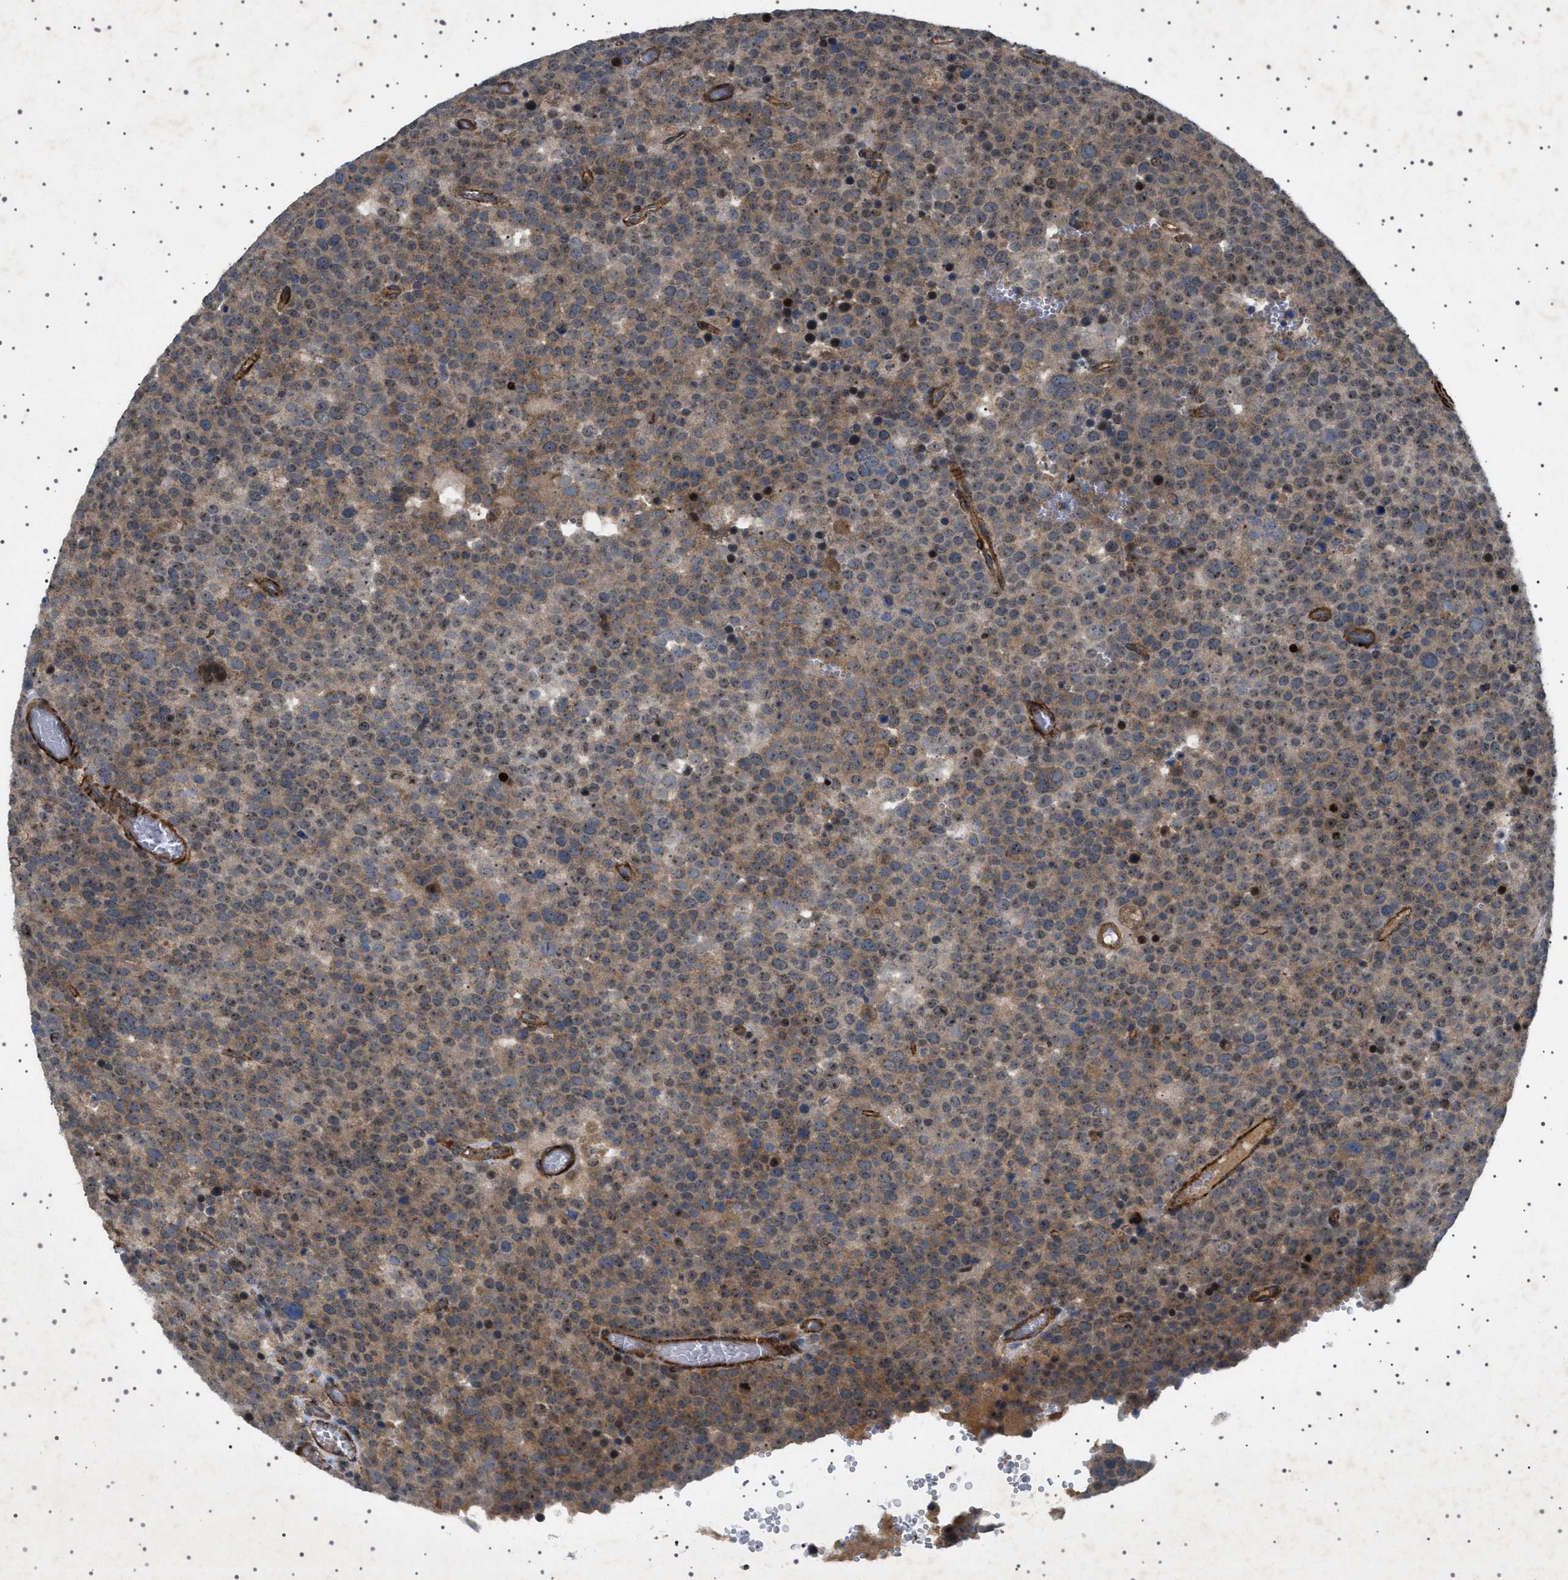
{"staining": {"intensity": "moderate", "quantity": "<25%", "location": "cytoplasmic/membranous"}, "tissue": "testis cancer", "cell_type": "Tumor cells", "image_type": "cancer", "snomed": [{"axis": "morphology", "description": "Normal tissue, NOS"}, {"axis": "morphology", "description": "Seminoma, NOS"}, {"axis": "topography", "description": "Testis"}], "caption": "Tumor cells display low levels of moderate cytoplasmic/membranous expression in about <25% of cells in testis seminoma.", "gene": "CCDC186", "patient": {"sex": "male", "age": 71}}